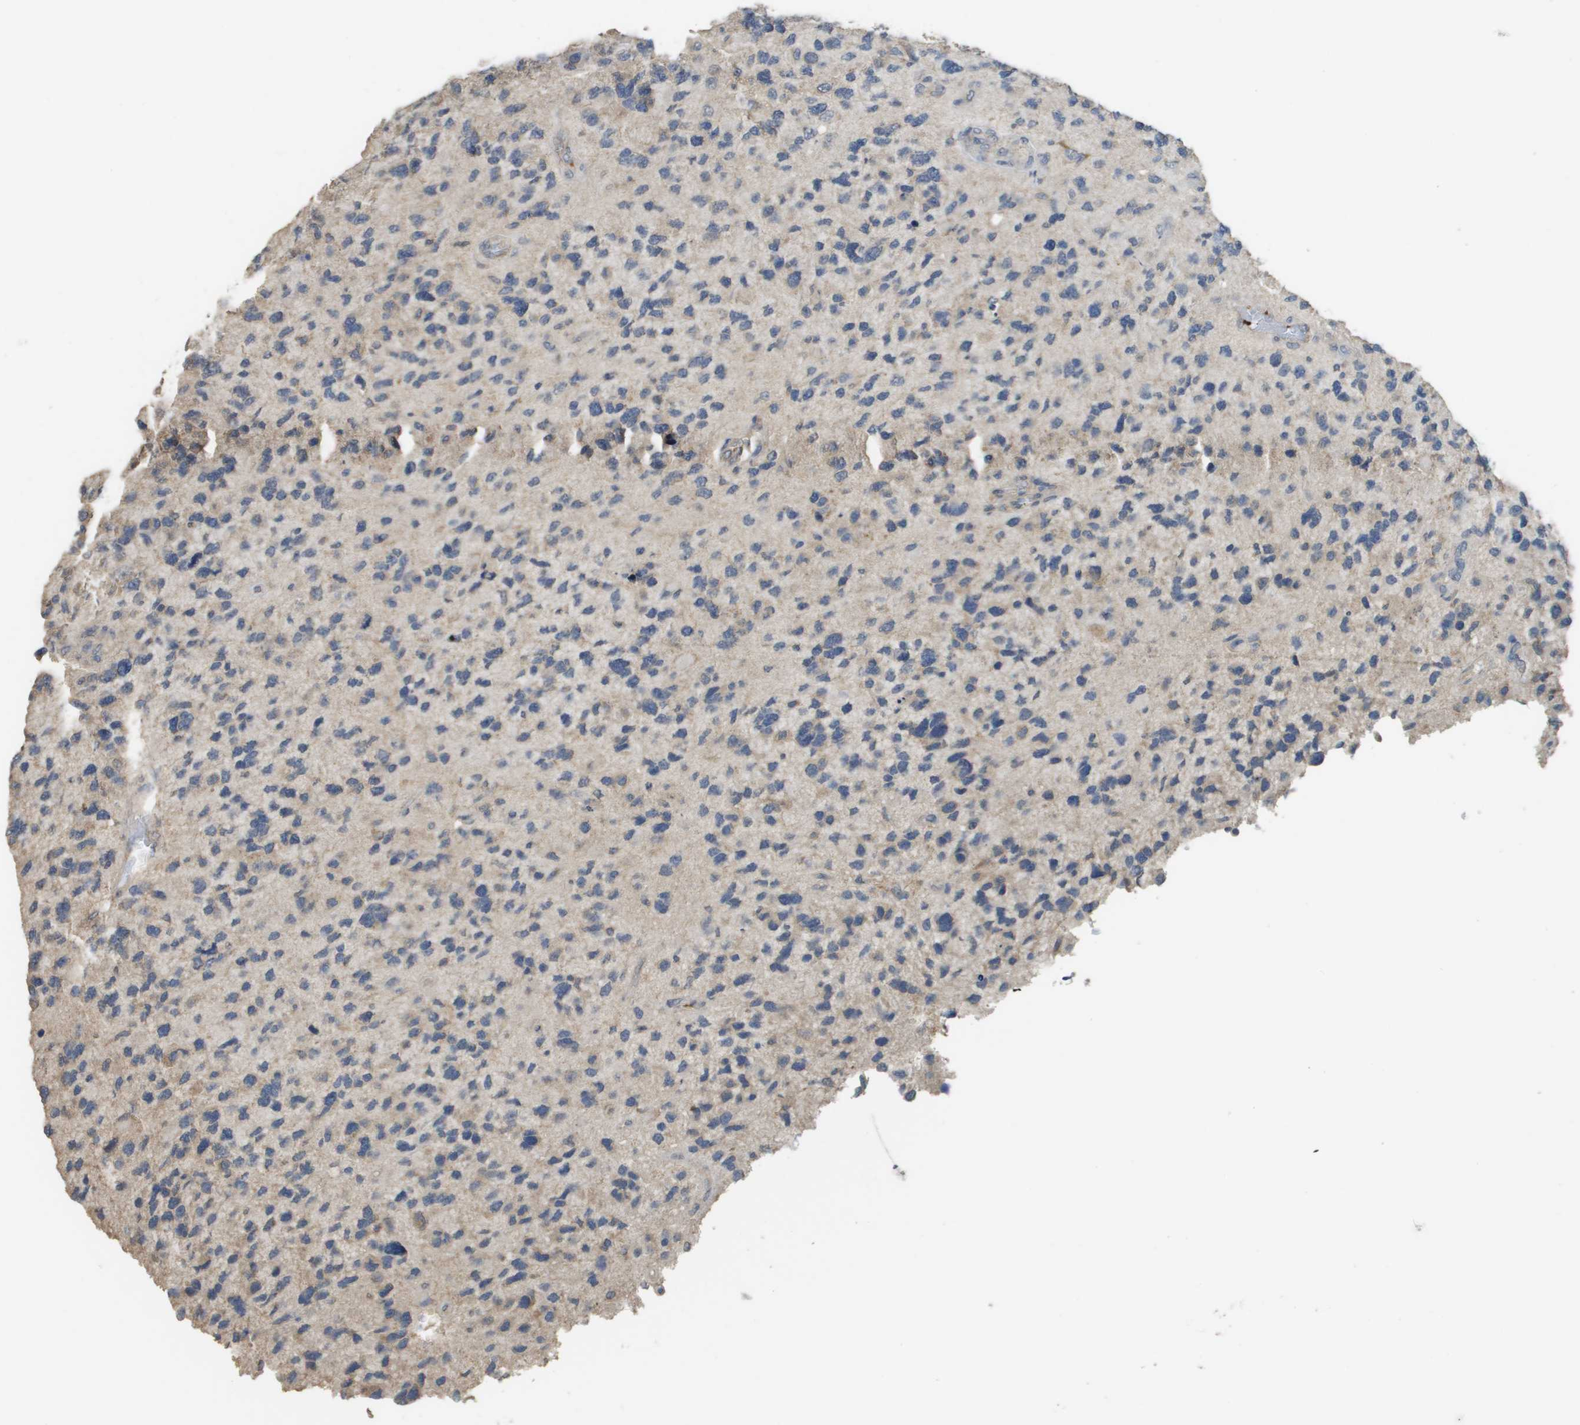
{"staining": {"intensity": "weak", "quantity": "<25%", "location": "cytoplasmic/membranous"}, "tissue": "glioma", "cell_type": "Tumor cells", "image_type": "cancer", "snomed": [{"axis": "morphology", "description": "Glioma, malignant, High grade"}, {"axis": "topography", "description": "Brain"}], "caption": "DAB immunohistochemical staining of human glioma displays no significant positivity in tumor cells. (DAB IHC with hematoxylin counter stain).", "gene": "RAB27B", "patient": {"sex": "female", "age": 58}}